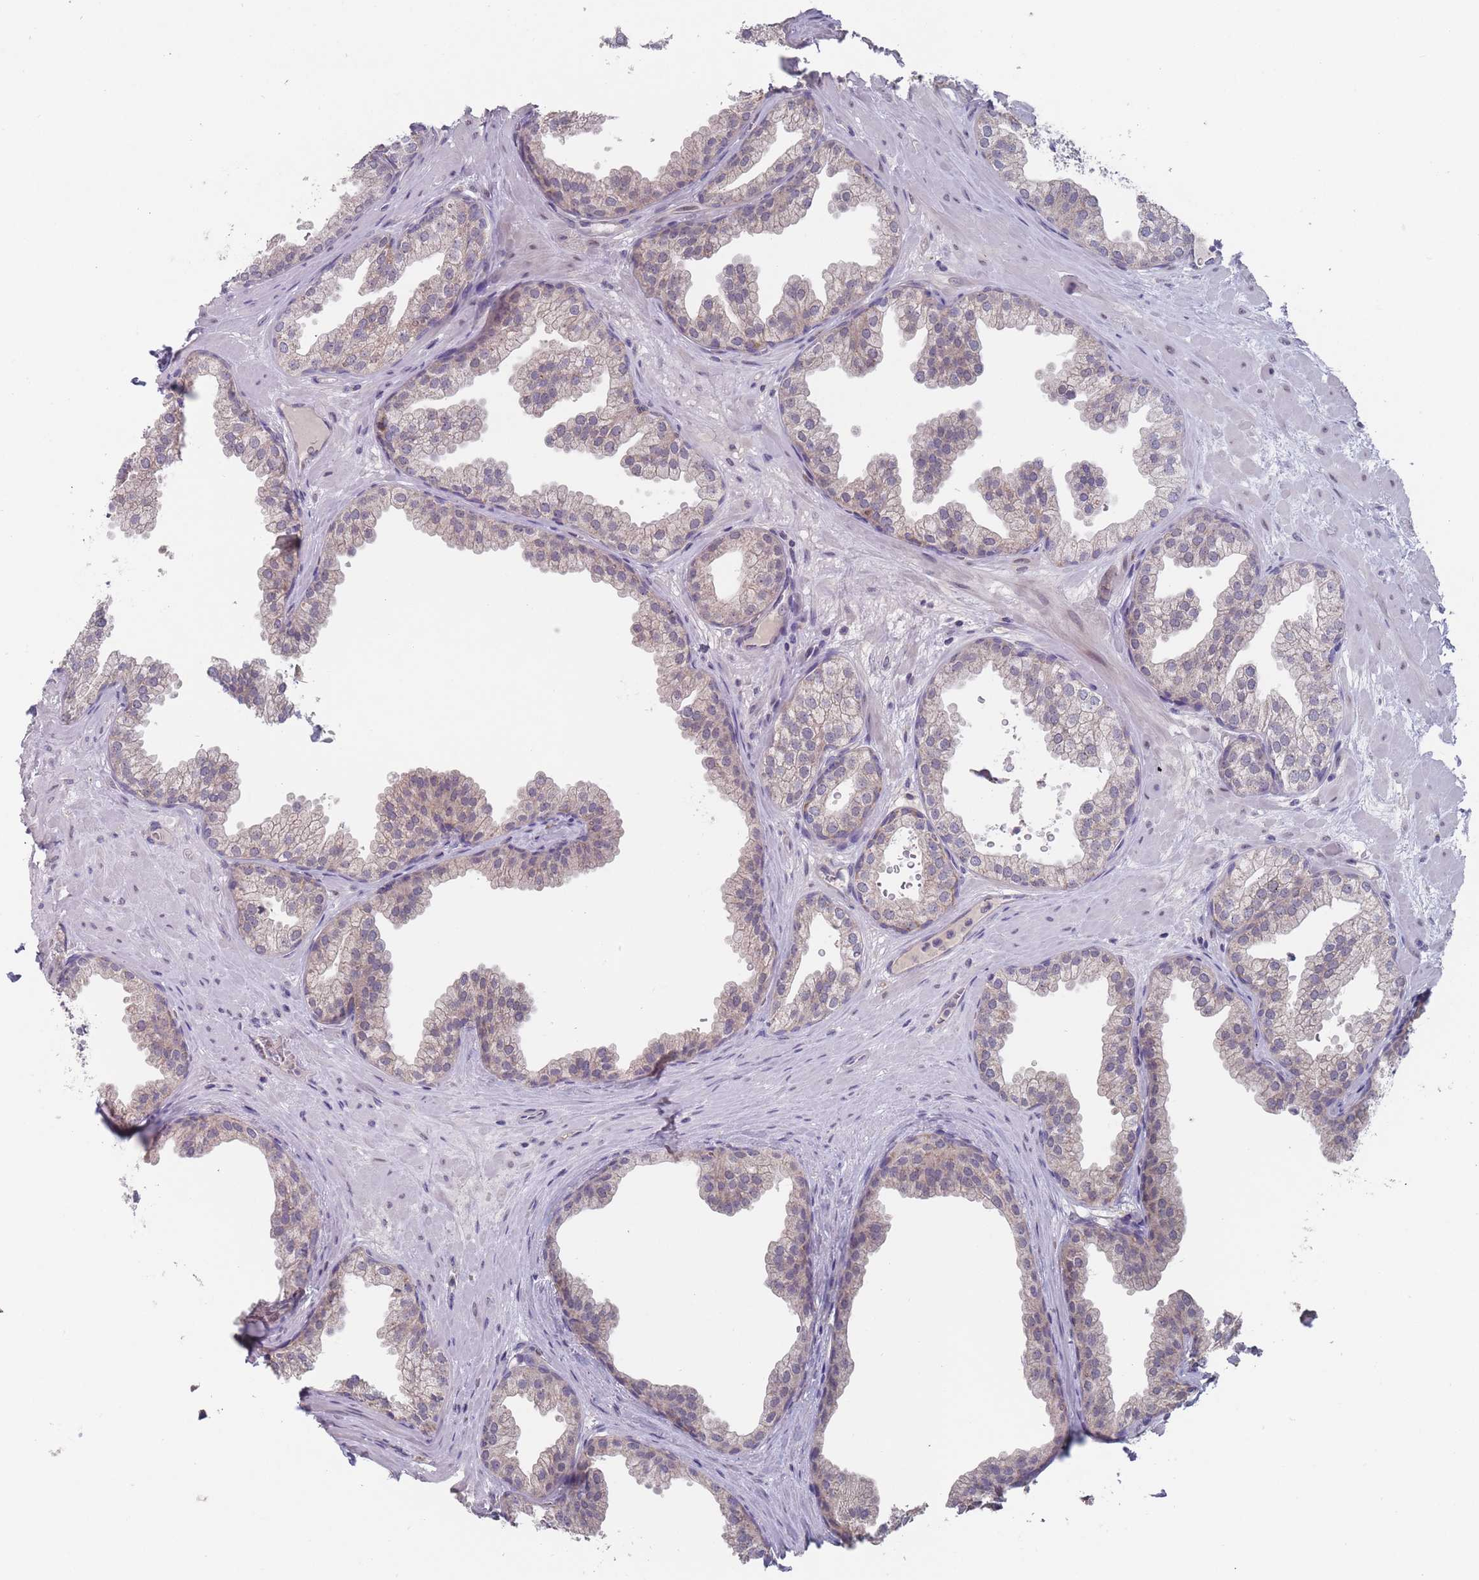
{"staining": {"intensity": "weak", "quantity": "<25%", "location": "cytoplasmic/membranous"}, "tissue": "prostate", "cell_type": "Glandular cells", "image_type": "normal", "snomed": [{"axis": "morphology", "description": "Normal tissue, NOS"}, {"axis": "topography", "description": "Prostate"}], "caption": "The histopathology image shows no staining of glandular cells in unremarkable prostate.", "gene": "PEX7", "patient": {"sex": "male", "age": 37}}